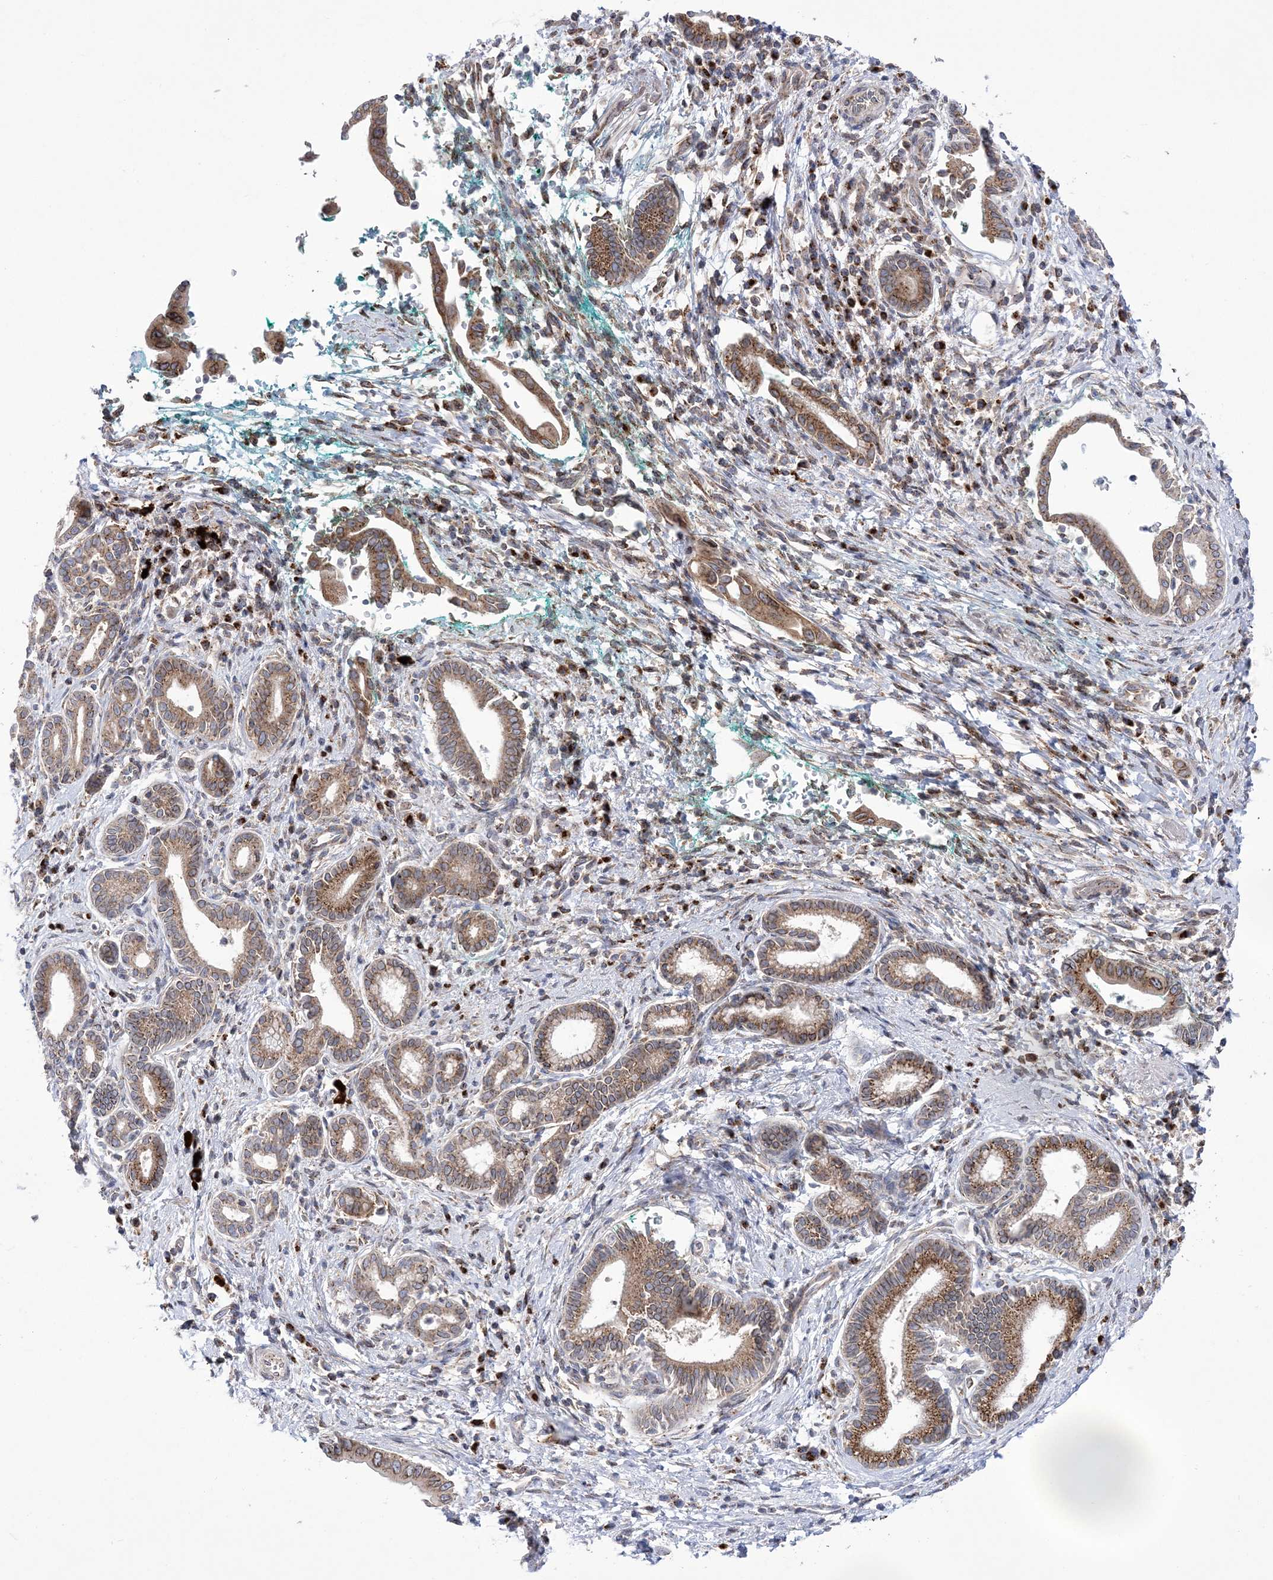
{"staining": {"intensity": "moderate", "quantity": ">75%", "location": "cytoplasmic/membranous"}, "tissue": "pancreatic cancer", "cell_type": "Tumor cells", "image_type": "cancer", "snomed": [{"axis": "morphology", "description": "Adenocarcinoma, NOS"}, {"axis": "topography", "description": "Pancreas"}], "caption": "A brown stain highlights moderate cytoplasmic/membranous staining of a protein in pancreatic adenocarcinoma tumor cells.", "gene": "COPB2", "patient": {"sex": "male", "age": 78}}